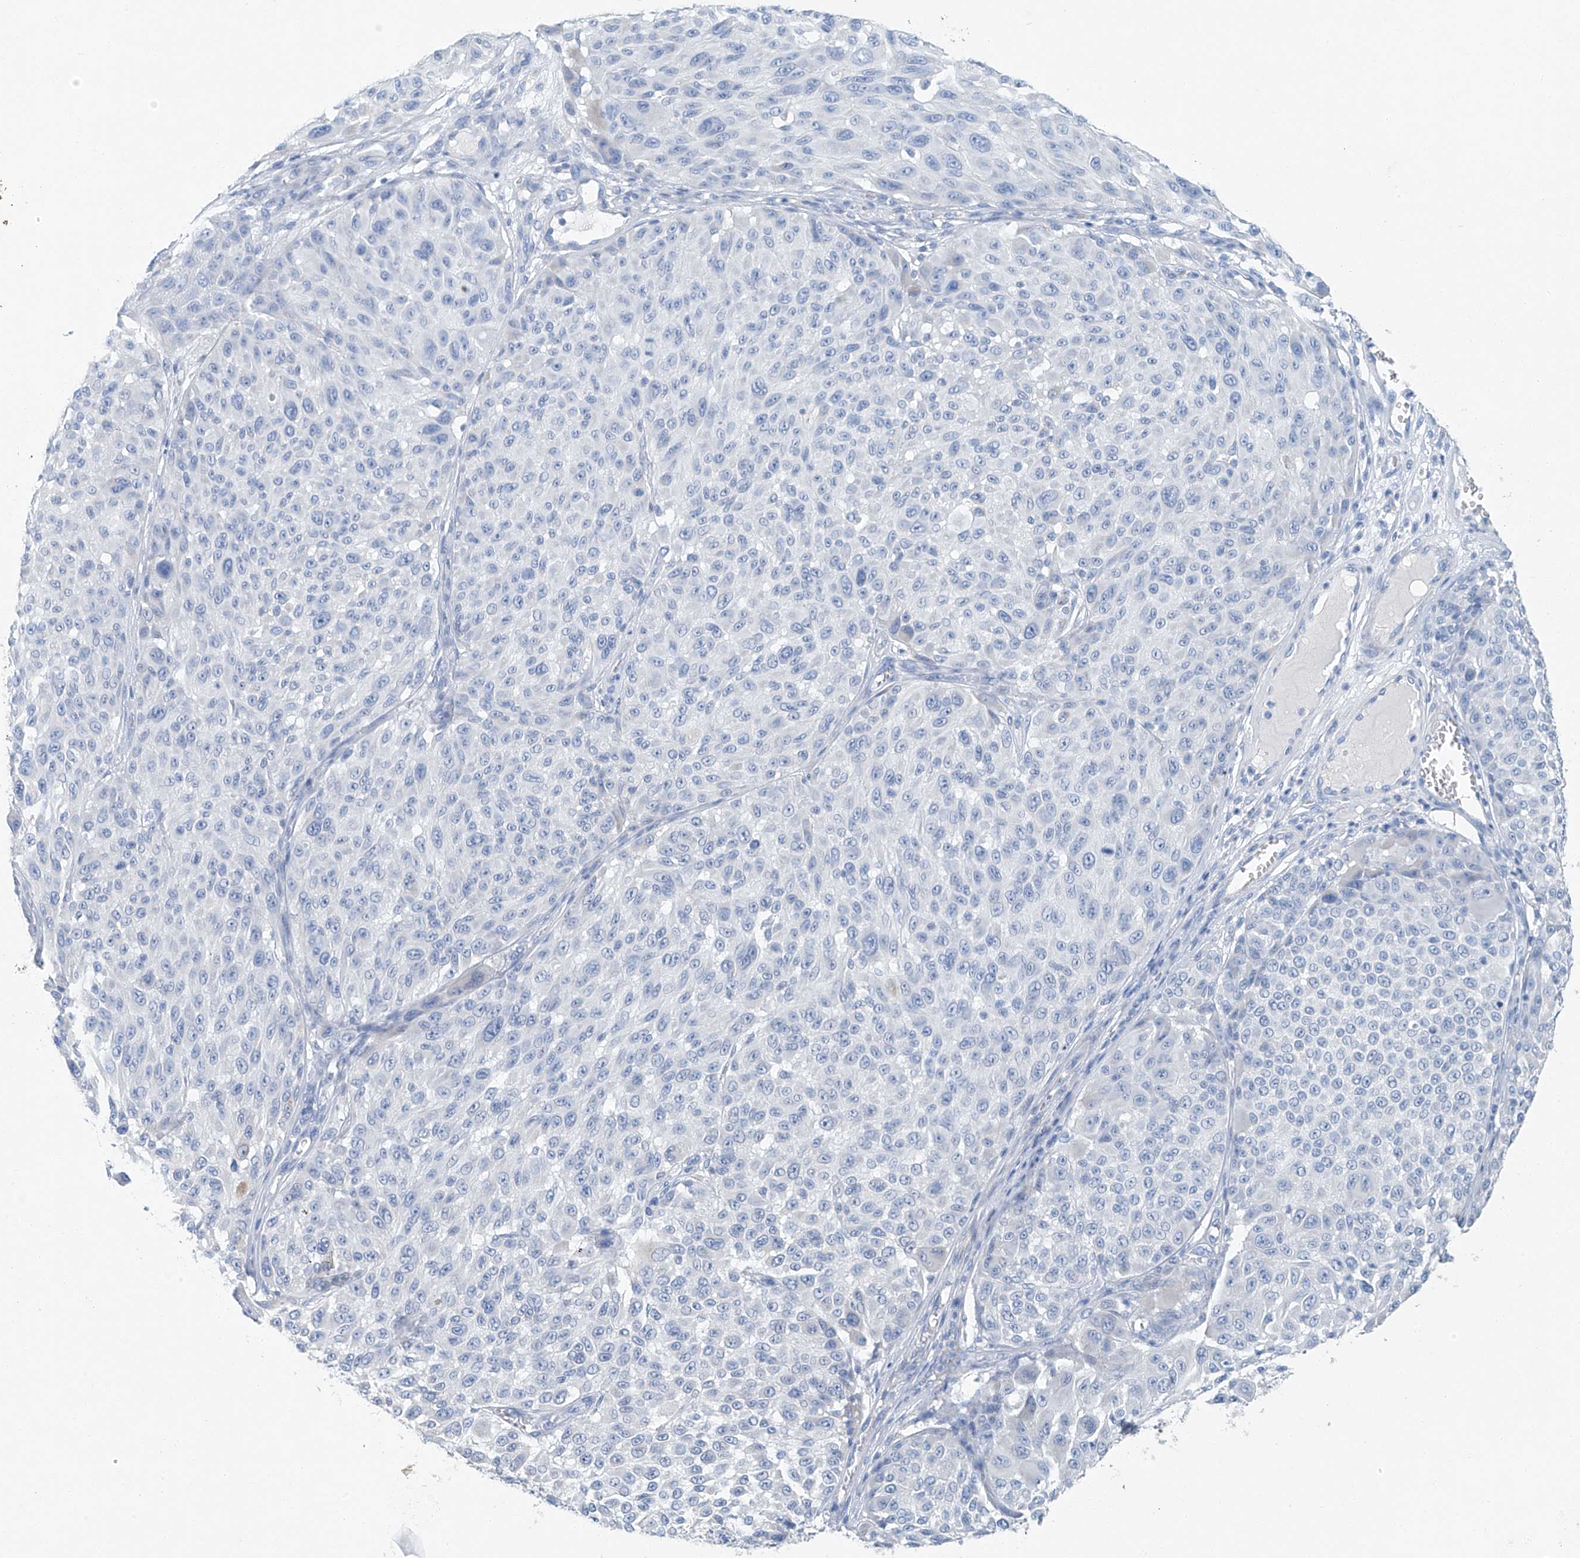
{"staining": {"intensity": "negative", "quantity": "none", "location": "none"}, "tissue": "melanoma", "cell_type": "Tumor cells", "image_type": "cancer", "snomed": [{"axis": "morphology", "description": "Malignant melanoma, NOS"}, {"axis": "topography", "description": "Skin"}], "caption": "IHC micrograph of malignant melanoma stained for a protein (brown), which shows no positivity in tumor cells.", "gene": "C1orf87", "patient": {"sex": "male", "age": 83}}